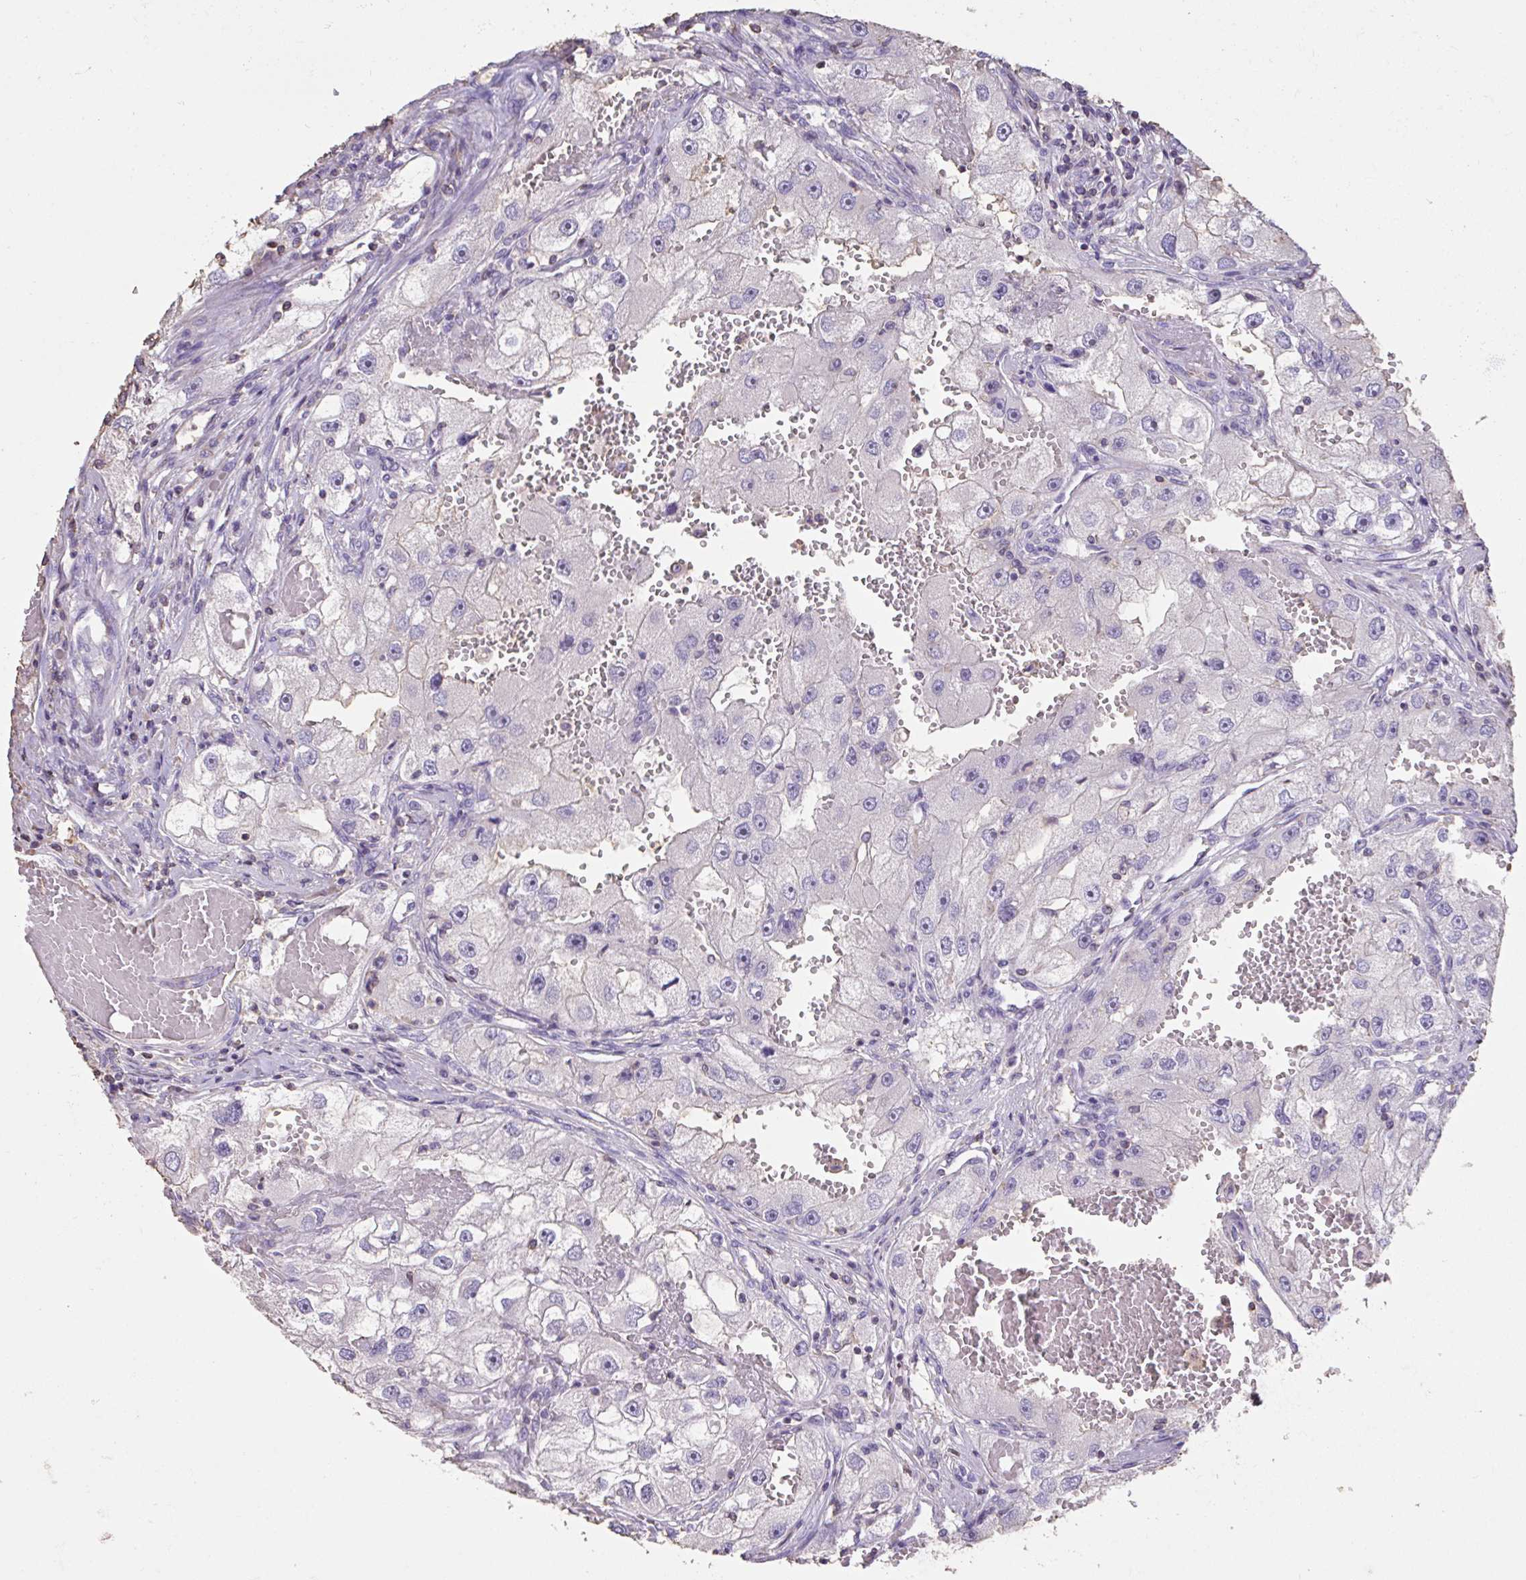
{"staining": {"intensity": "negative", "quantity": "none", "location": "none"}, "tissue": "renal cancer", "cell_type": "Tumor cells", "image_type": "cancer", "snomed": [{"axis": "morphology", "description": "Adenocarcinoma, NOS"}, {"axis": "topography", "description": "Kidney"}], "caption": "Micrograph shows no significant protein staining in tumor cells of renal cancer. (Stains: DAB (3,3'-diaminobenzidine) IHC with hematoxylin counter stain, Microscopy: brightfield microscopy at high magnification).", "gene": "IL23R", "patient": {"sex": "male", "age": 63}}